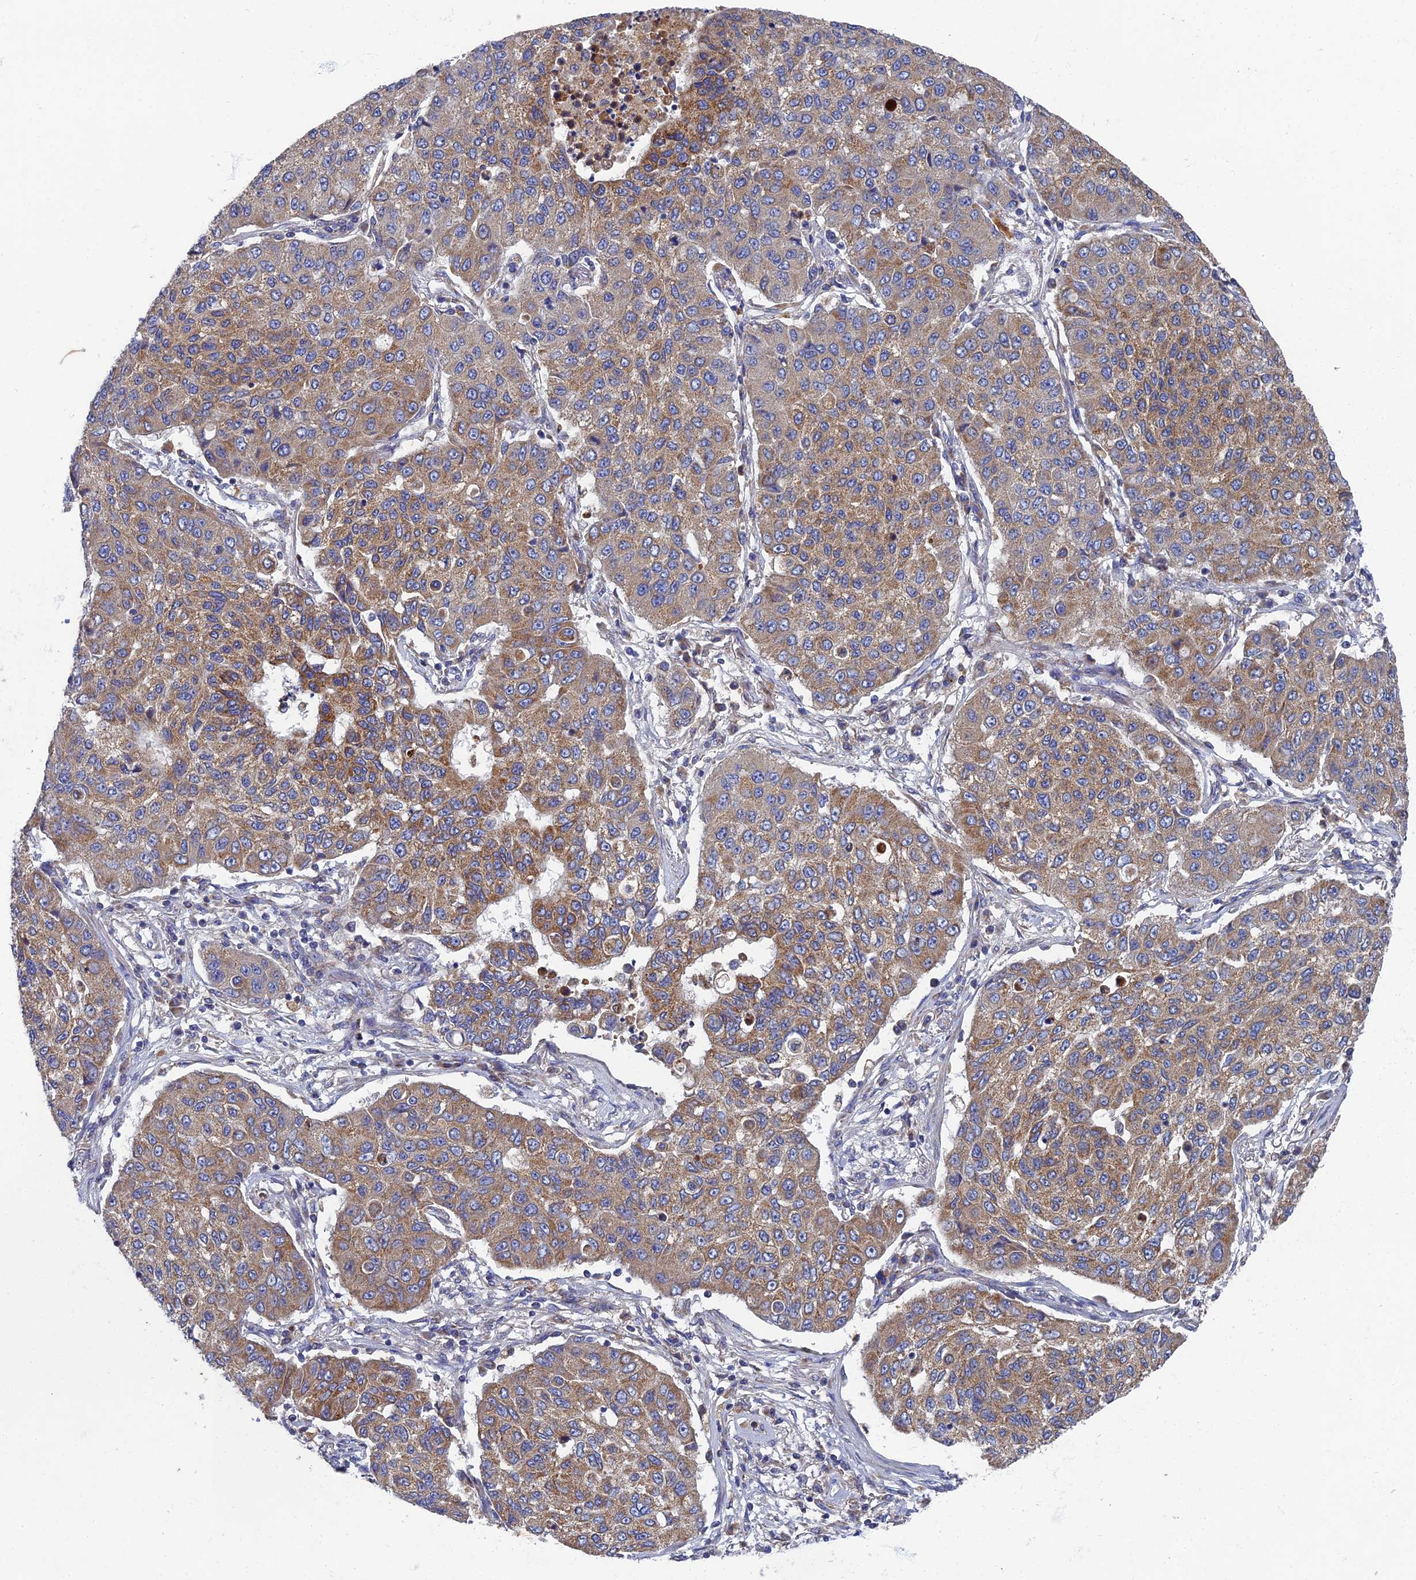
{"staining": {"intensity": "moderate", "quantity": ">75%", "location": "cytoplasmic/membranous"}, "tissue": "lung cancer", "cell_type": "Tumor cells", "image_type": "cancer", "snomed": [{"axis": "morphology", "description": "Squamous cell carcinoma, NOS"}, {"axis": "topography", "description": "Lung"}], "caption": "Immunohistochemistry (DAB) staining of human lung cancer displays moderate cytoplasmic/membranous protein staining in about >75% of tumor cells.", "gene": "RNASEK", "patient": {"sex": "male", "age": 74}}